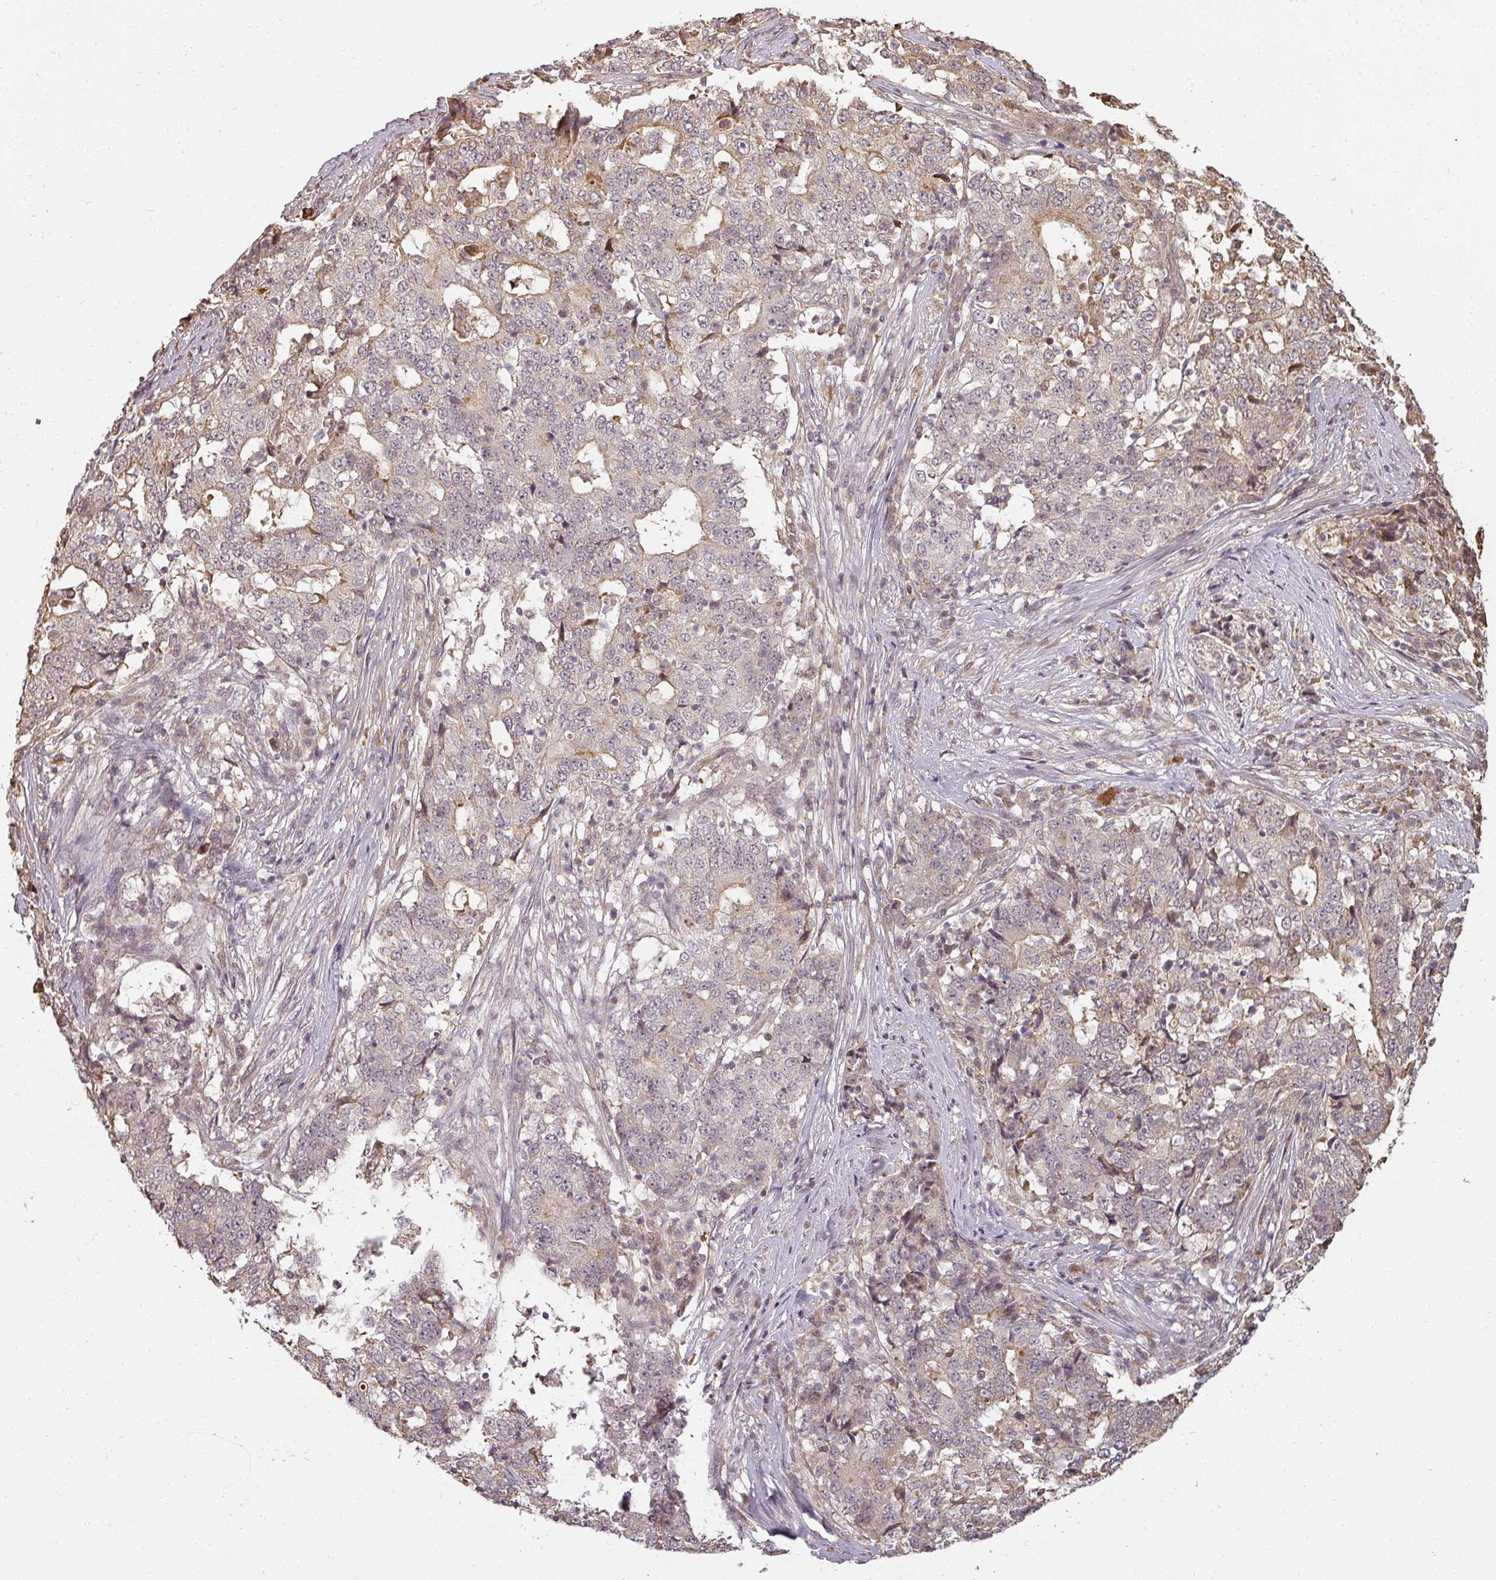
{"staining": {"intensity": "weak", "quantity": "<25%", "location": "cytoplasmic/membranous"}, "tissue": "stomach cancer", "cell_type": "Tumor cells", "image_type": "cancer", "snomed": [{"axis": "morphology", "description": "Adenocarcinoma, NOS"}, {"axis": "topography", "description": "Stomach"}], "caption": "Immunohistochemical staining of human stomach cancer (adenocarcinoma) exhibits no significant staining in tumor cells.", "gene": "MED19", "patient": {"sex": "male", "age": 59}}